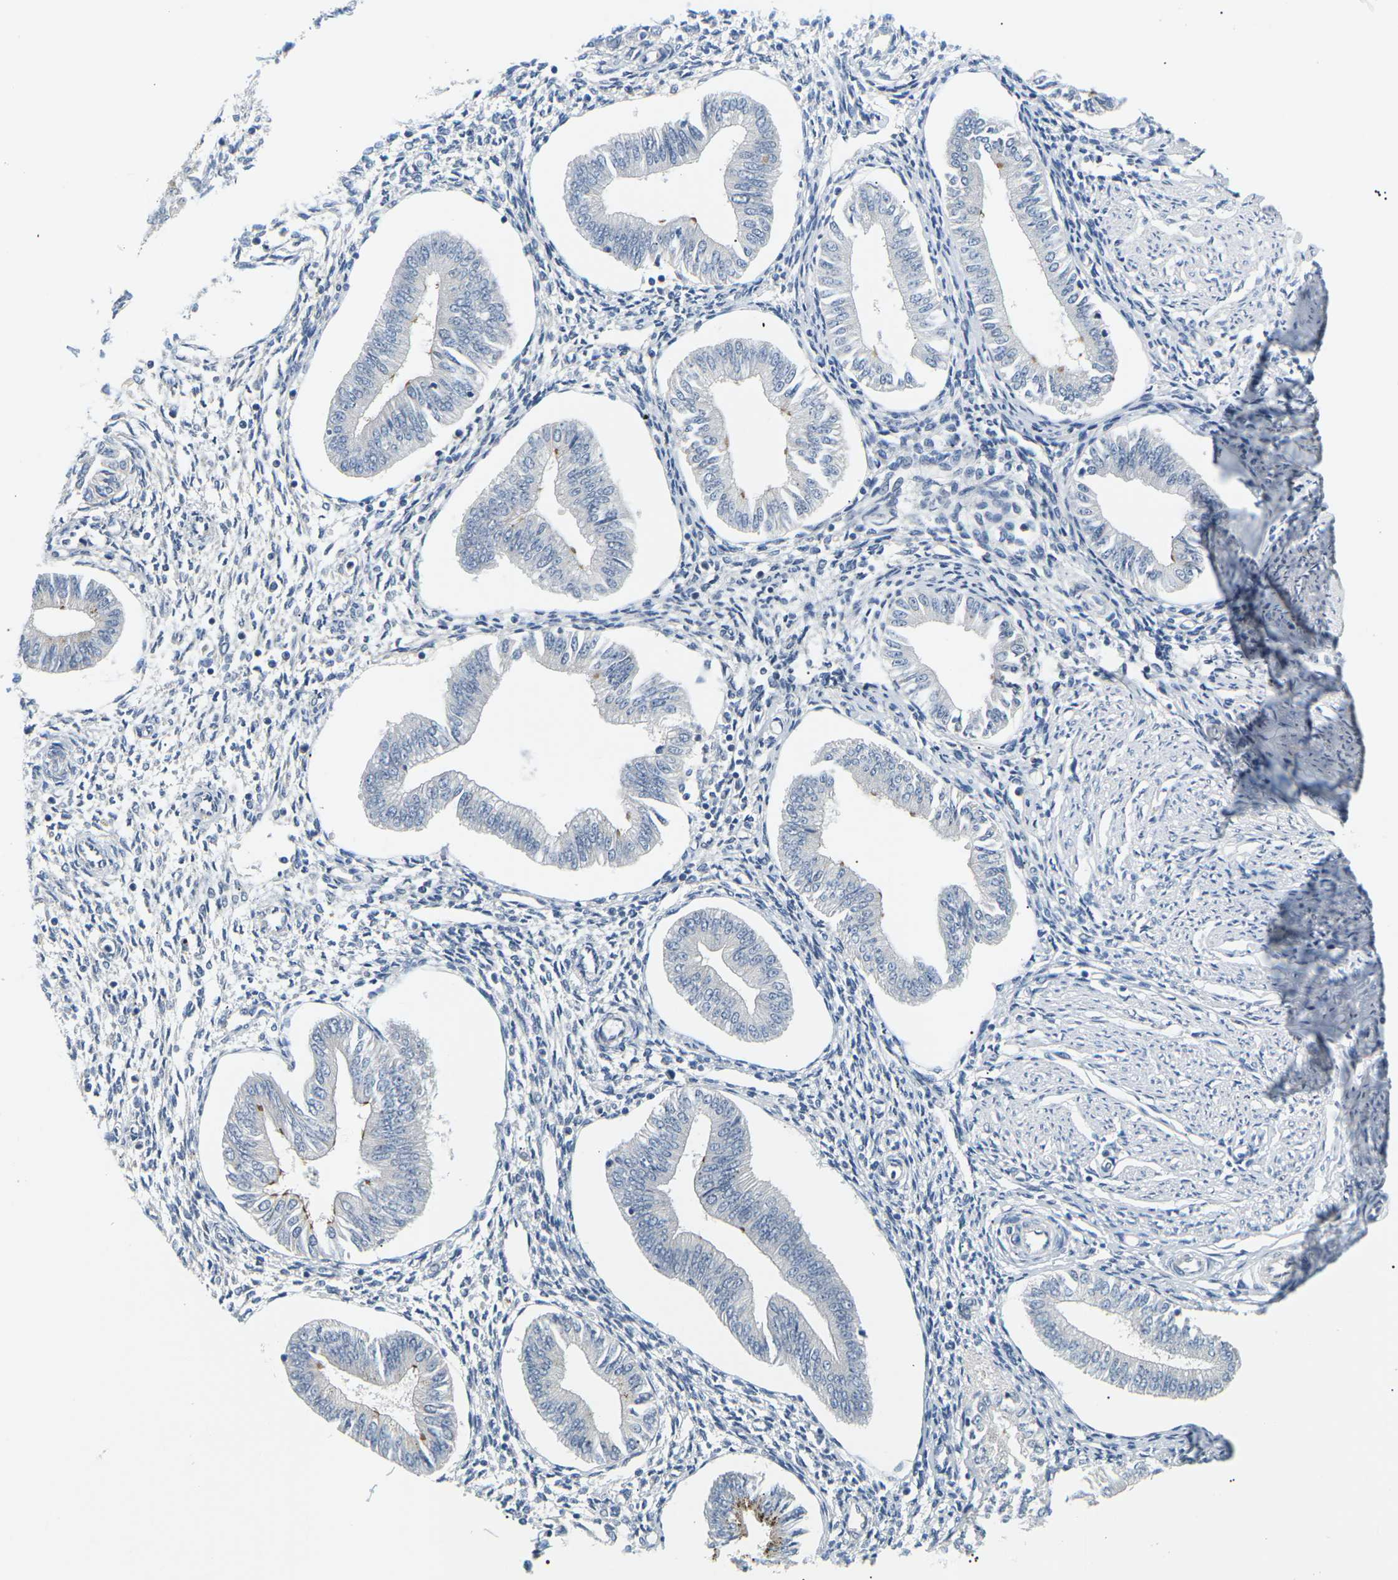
{"staining": {"intensity": "negative", "quantity": "none", "location": "none"}, "tissue": "endometrium", "cell_type": "Cells in endometrial stroma", "image_type": "normal", "snomed": [{"axis": "morphology", "description": "Normal tissue, NOS"}, {"axis": "topography", "description": "Endometrium"}], "caption": "This is an immunohistochemistry (IHC) photomicrograph of normal human endometrium. There is no positivity in cells in endometrial stroma.", "gene": "EVA1C", "patient": {"sex": "female", "age": 50}}